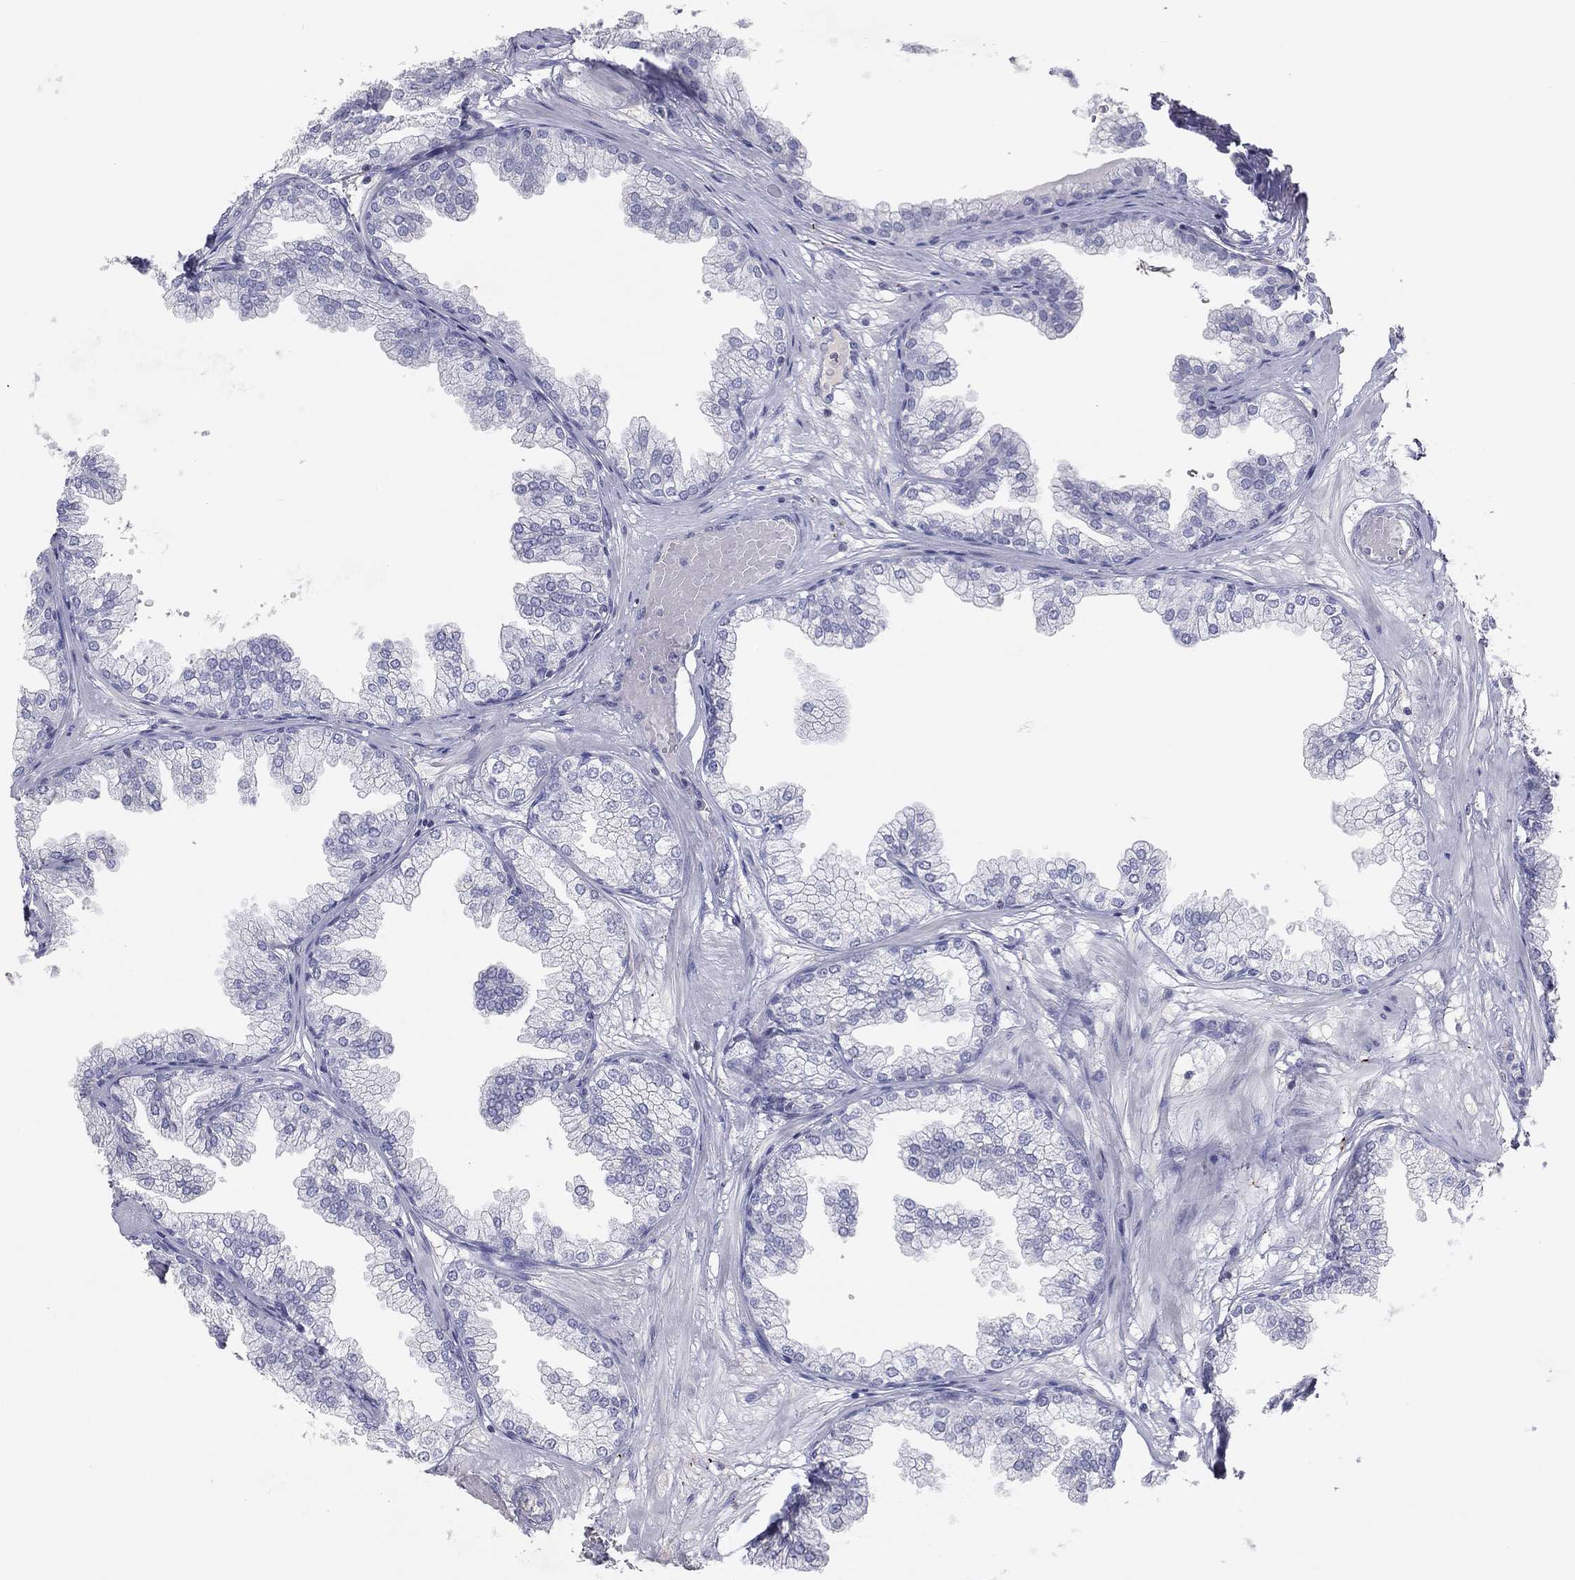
{"staining": {"intensity": "negative", "quantity": "none", "location": "none"}, "tissue": "prostate", "cell_type": "Glandular cells", "image_type": "normal", "snomed": [{"axis": "morphology", "description": "Normal tissue, NOS"}, {"axis": "topography", "description": "Prostate"}], "caption": "The micrograph demonstrates no staining of glandular cells in benign prostate.", "gene": "CPT1B", "patient": {"sex": "male", "age": 37}}